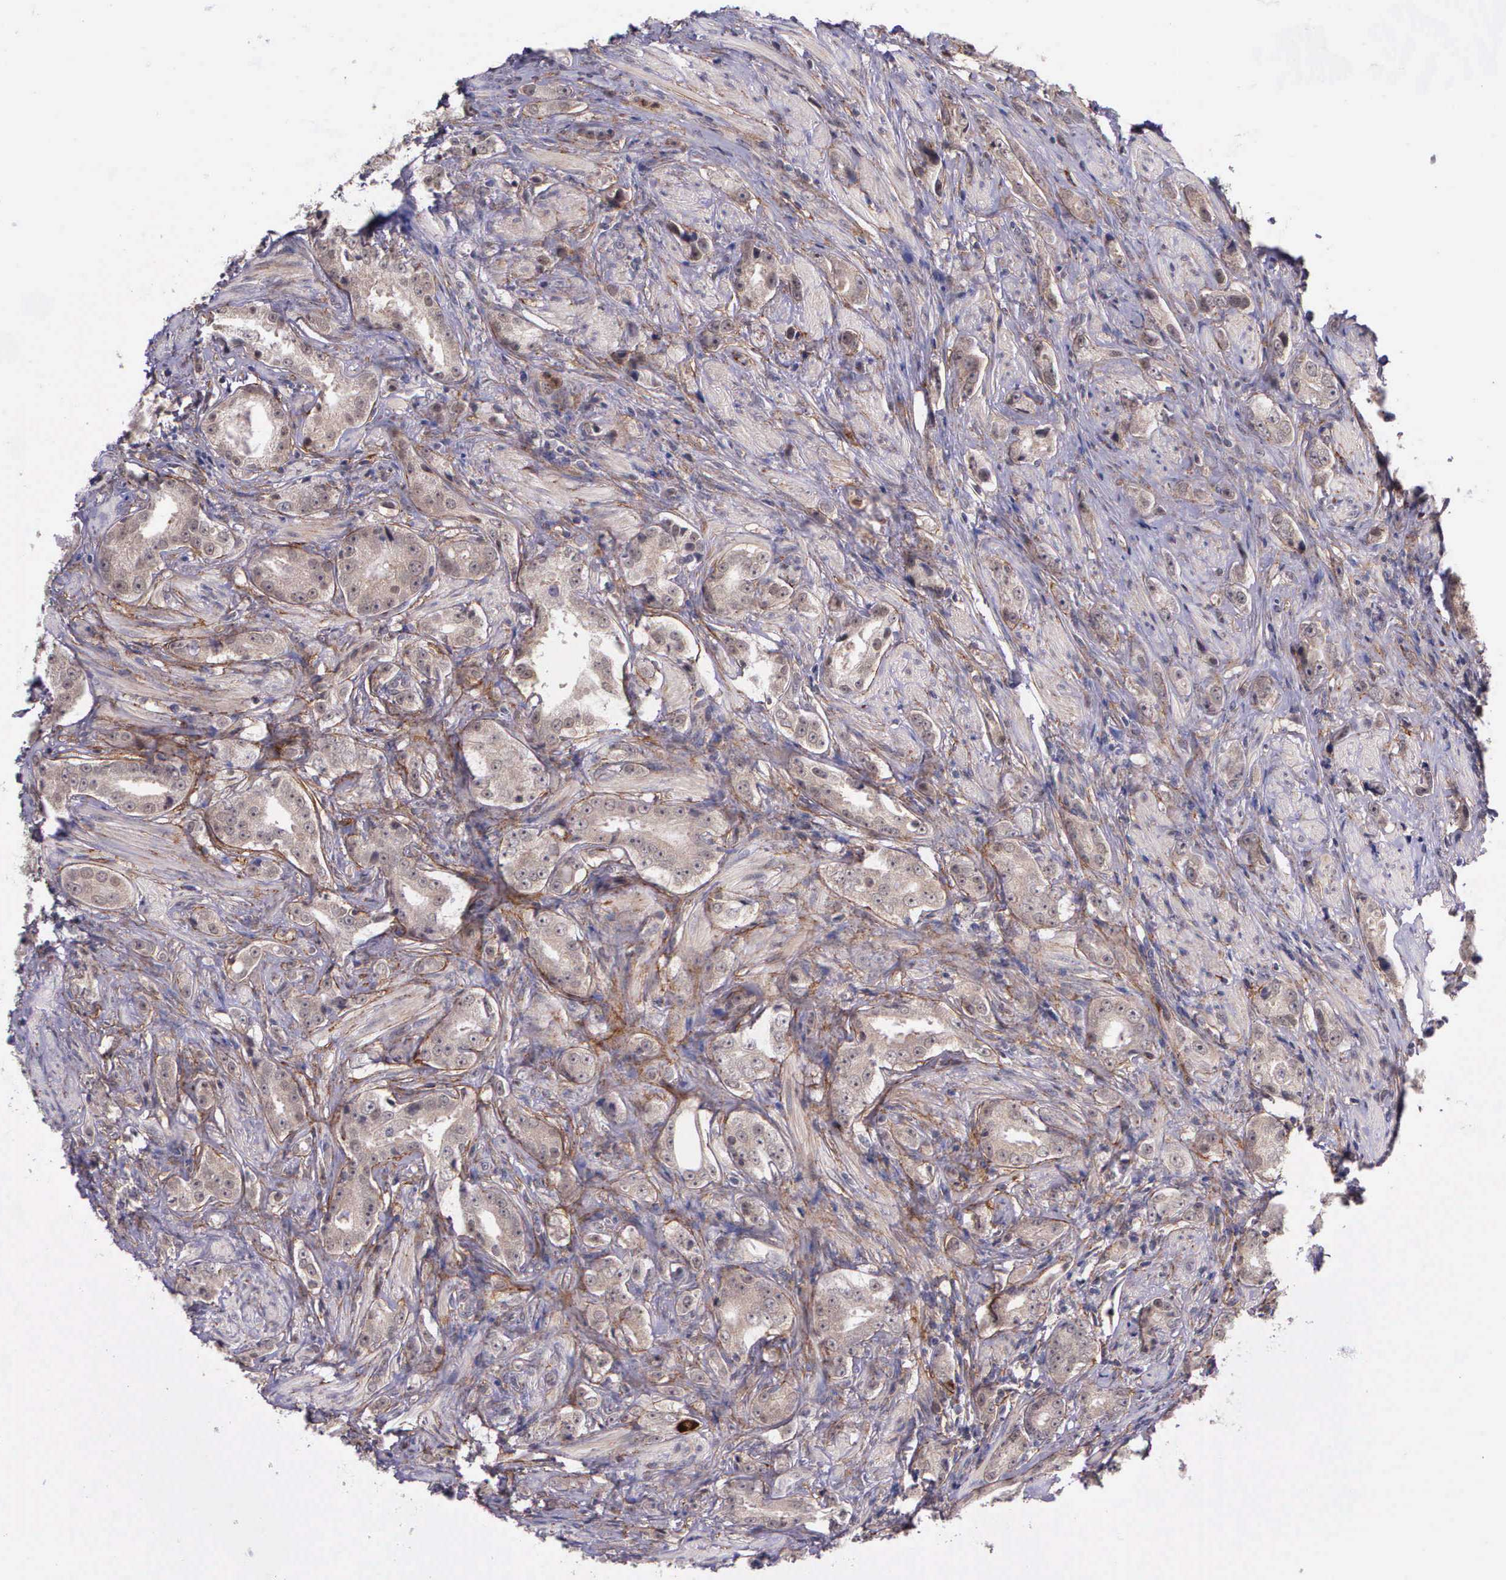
{"staining": {"intensity": "negative", "quantity": "none", "location": "none"}, "tissue": "prostate cancer", "cell_type": "Tumor cells", "image_type": "cancer", "snomed": [{"axis": "morphology", "description": "Adenocarcinoma, Medium grade"}, {"axis": "topography", "description": "Prostate"}], "caption": "The immunohistochemistry image has no significant staining in tumor cells of prostate cancer tissue. (Stains: DAB (3,3'-diaminobenzidine) IHC with hematoxylin counter stain, Microscopy: brightfield microscopy at high magnification).", "gene": "PRICKLE3", "patient": {"sex": "male", "age": 53}}